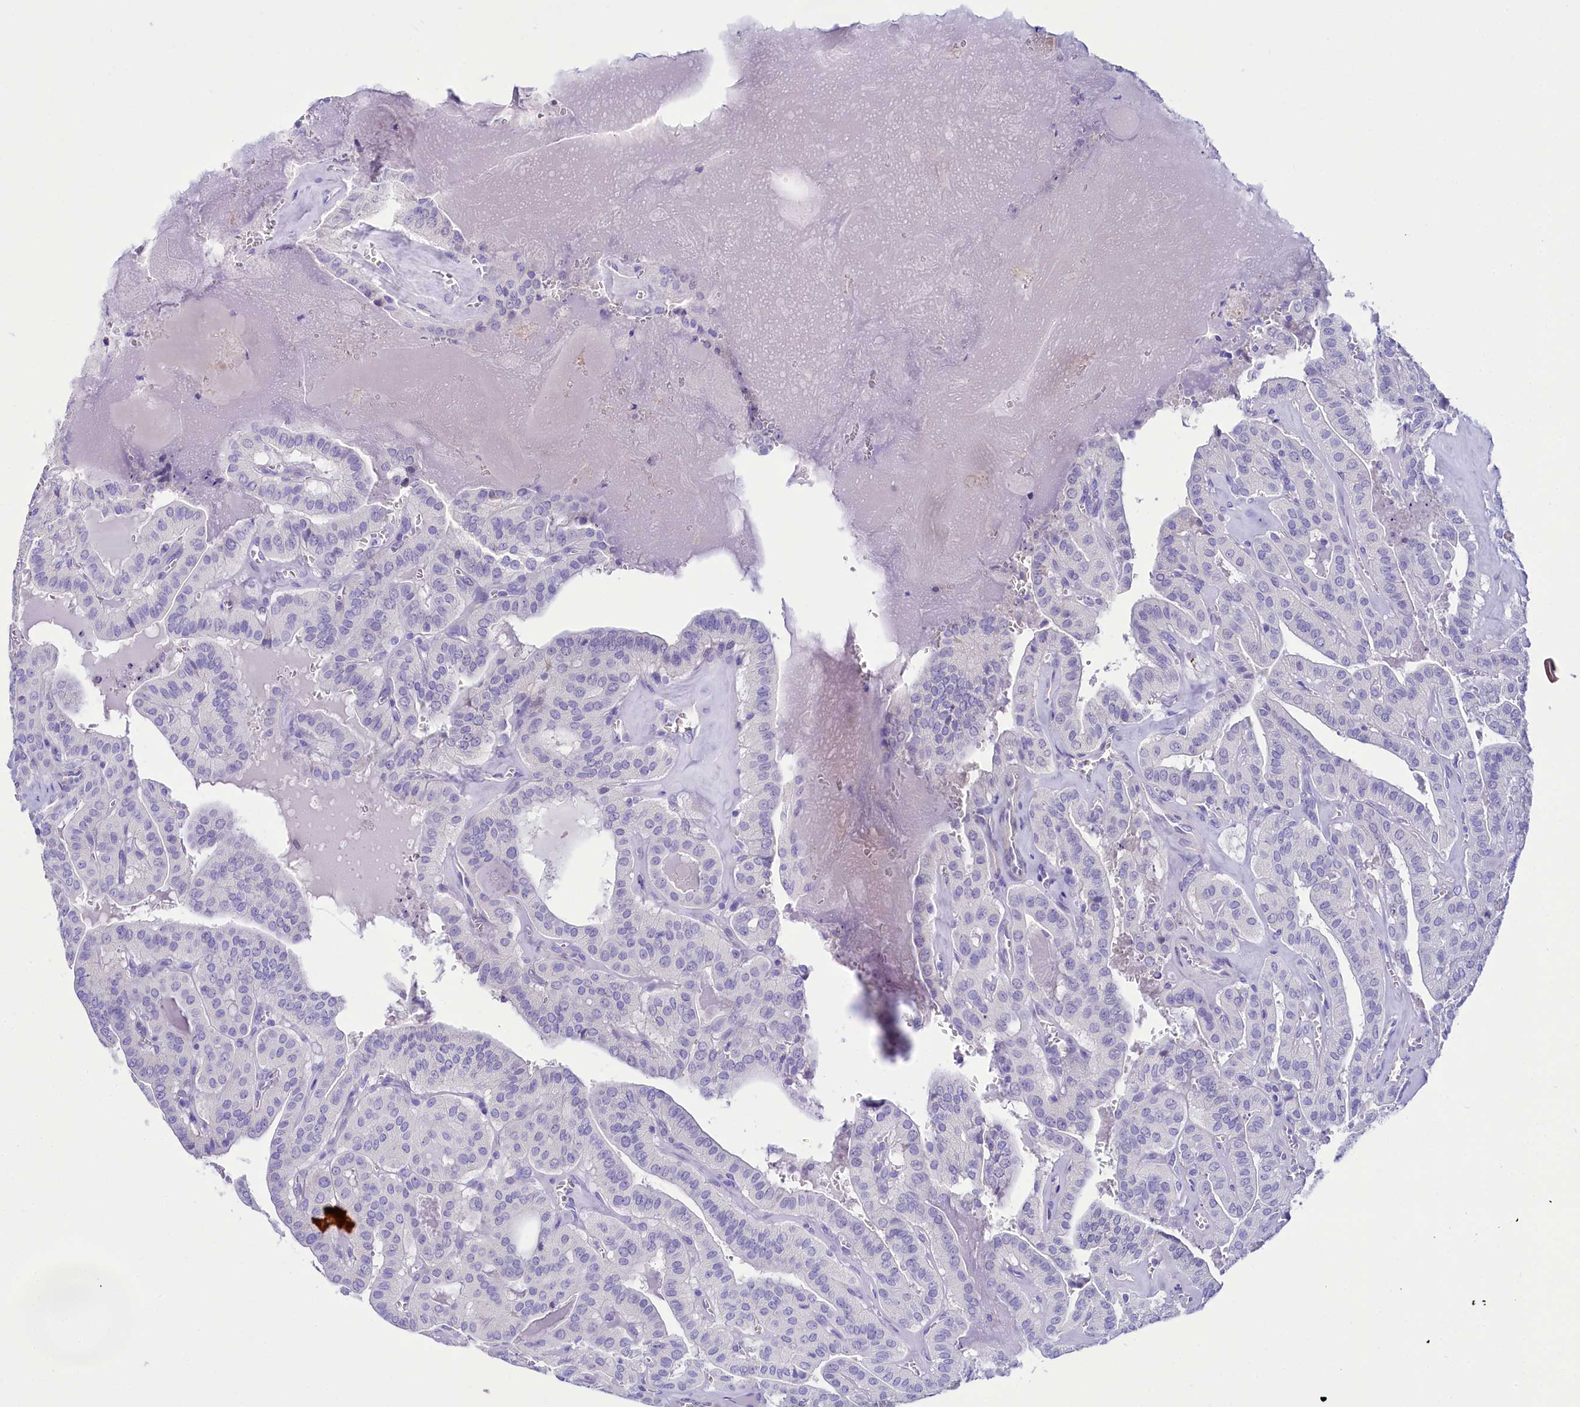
{"staining": {"intensity": "negative", "quantity": "none", "location": "none"}, "tissue": "thyroid cancer", "cell_type": "Tumor cells", "image_type": "cancer", "snomed": [{"axis": "morphology", "description": "Papillary adenocarcinoma, NOS"}, {"axis": "topography", "description": "Thyroid gland"}], "caption": "Thyroid cancer (papillary adenocarcinoma) stained for a protein using immunohistochemistry (IHC) displays no staining tumor cells.", "gene": "TTC36", "patient": {"sex": "male", "age": 52}}